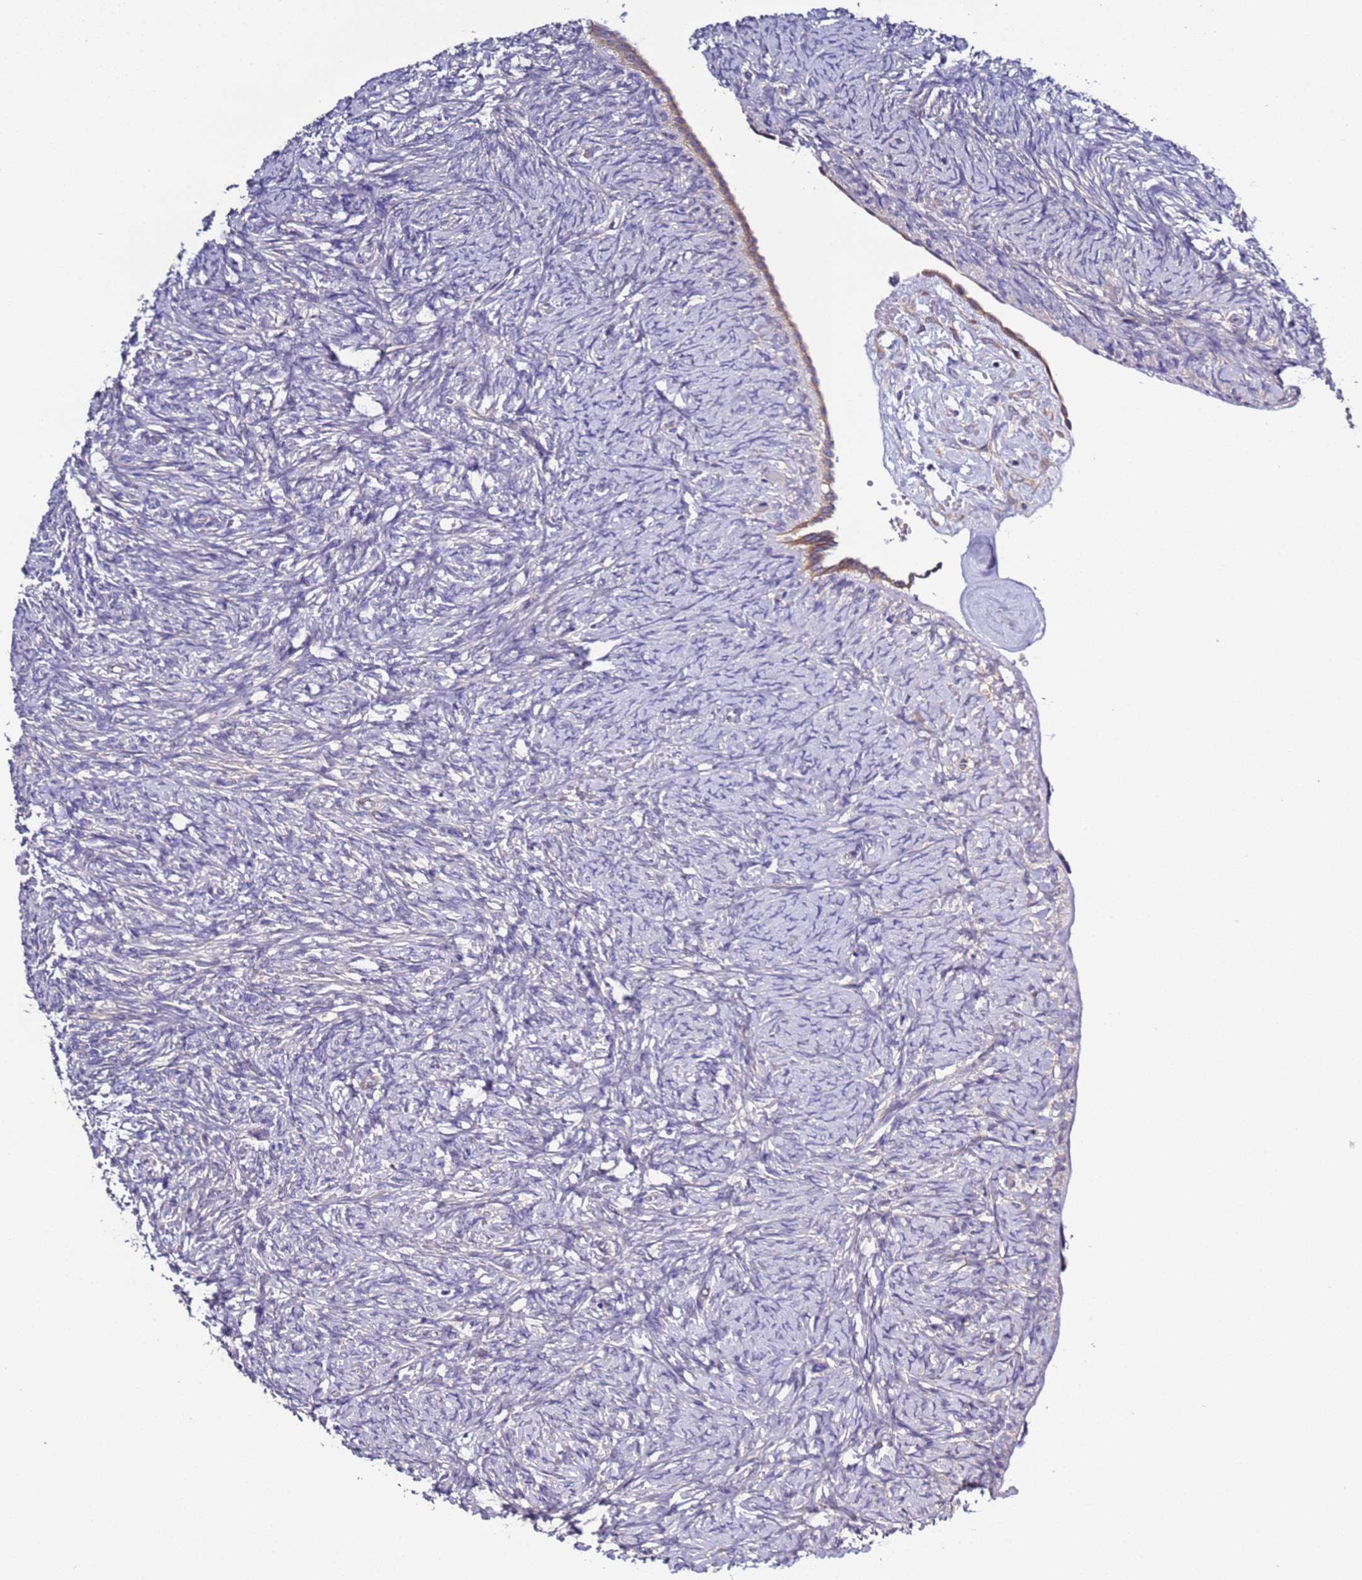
{"staining": {"intensity": "weak", "quantity": ">75%", "location": "cytoplasmic/membranous"}, "tissue": "ovary", "cell_type": "Follicle cells", "image_type": "normal", "snomed": [{"axis": "morphology", "description": "Normal tissue, NOS"}, {"axis": "topography", "description": "Ovary"}], "caption": "A photomicrograph showing weak cytoplasmic/membranous expression in about >75% of follicle cells in normal ovary, as visualized by brown immunohistochemical staining.", "gene": "SPCS1", "patient": {"sex": "female", "age": 41}}